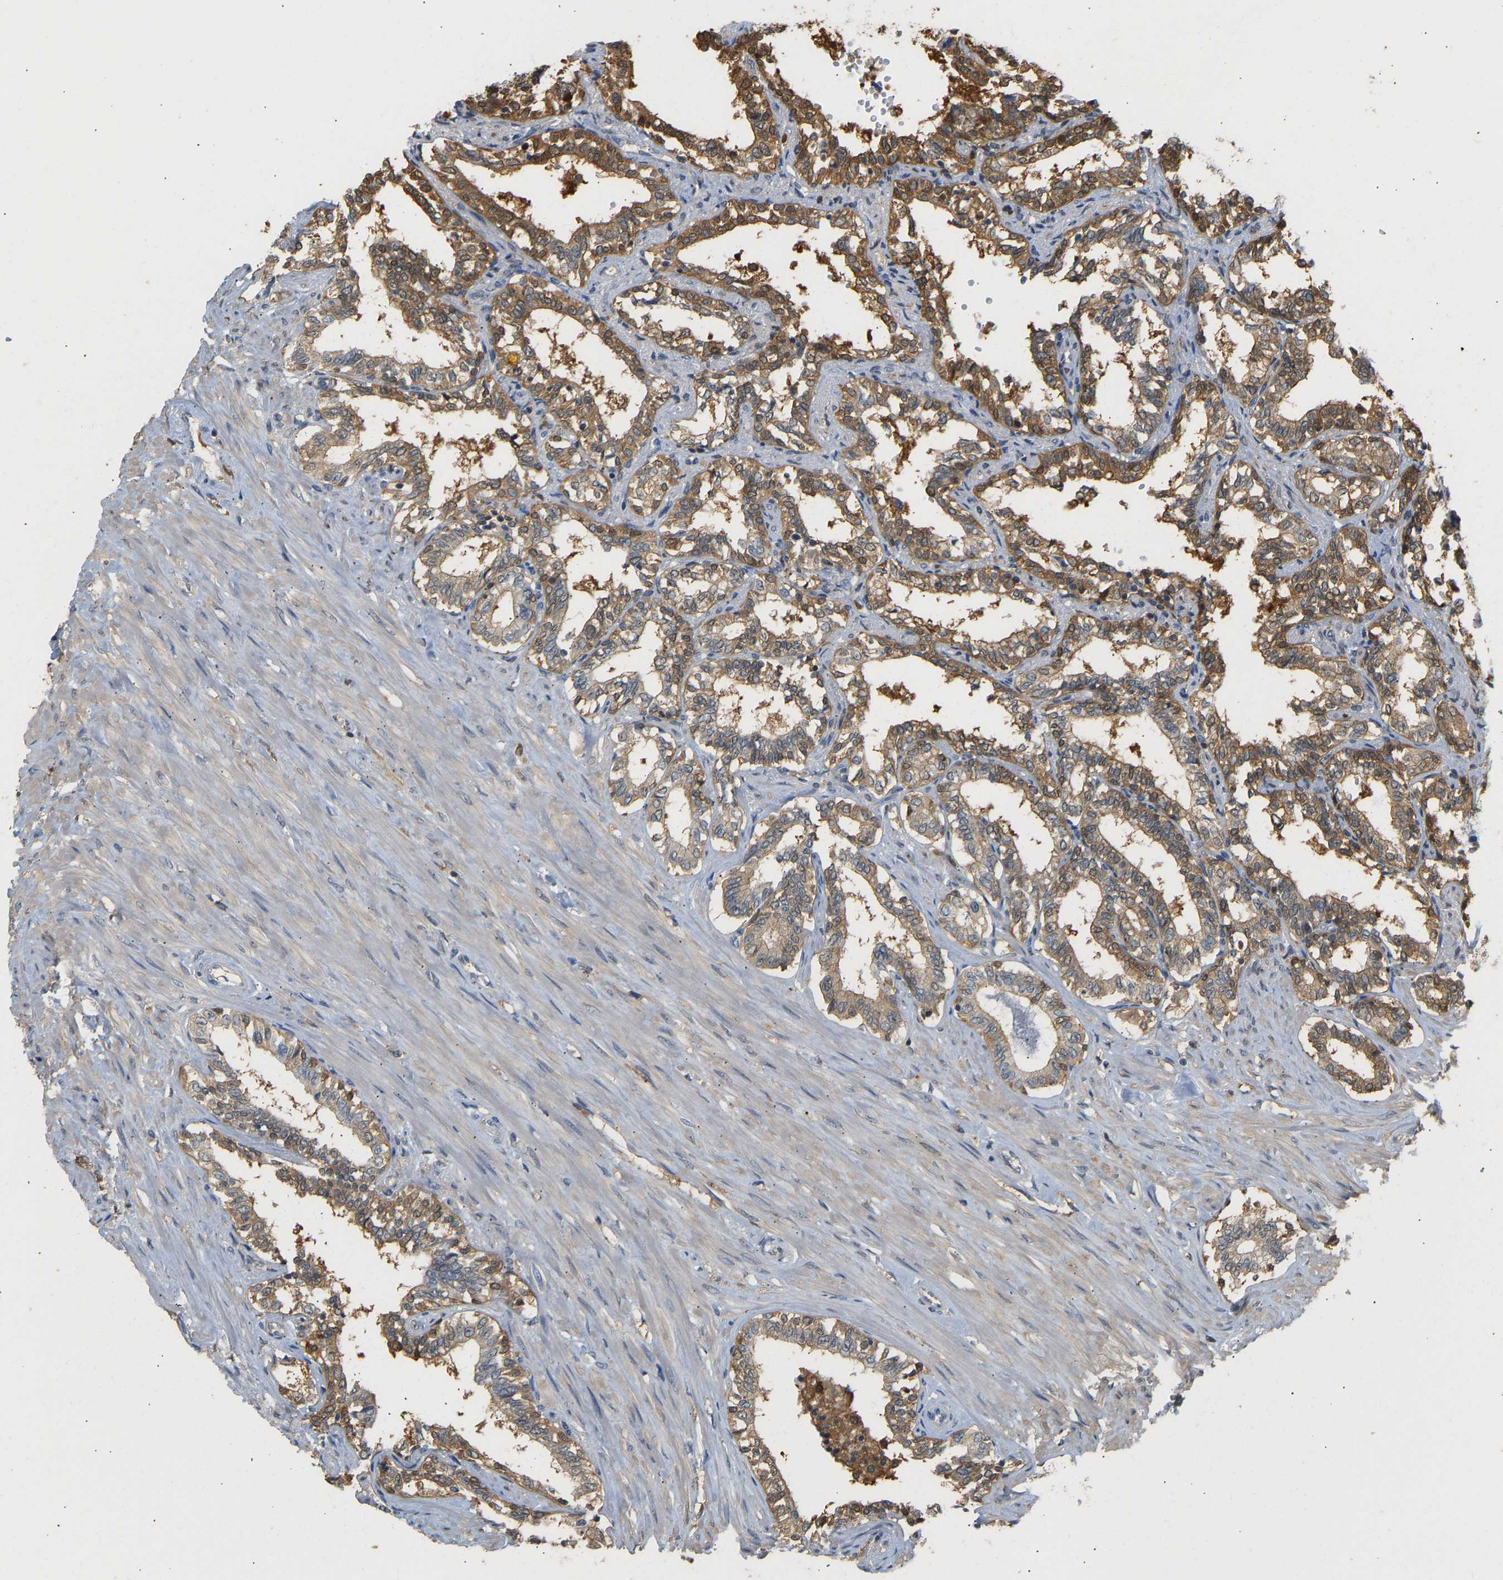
{"staining": {"intensity": "moderate", "quantity": "25%-75%", "location": "cytoplasmic/membranous"}, "tissue": "seminal vesicle", "cell_type": "Glandular cells", "image_type": "normal", "snomed": [{"axis": "morphology", "description": "Normal tissue, NOS"}, {"axis": "morphology", "description": "Adenocarcinoma, High grade"}, {"axis": "topography", "description": "Prostate"}, {"axis": "topography", "description": "Seminal veicle"}], "caption": "Glandular cells show medium levels of moderate cytoplasmic/membranous expression in approximately 25%-75% of cells in unremarkable human seminal vesicle. The staining is performed using DAB (3,3'-diaminobenzidine) brown chromogen to label protein expression. The nuclei are counter-stained blue using hematoxylin.", "gene": "ENO1", "patient": {"sex": "male", "age": 55}}